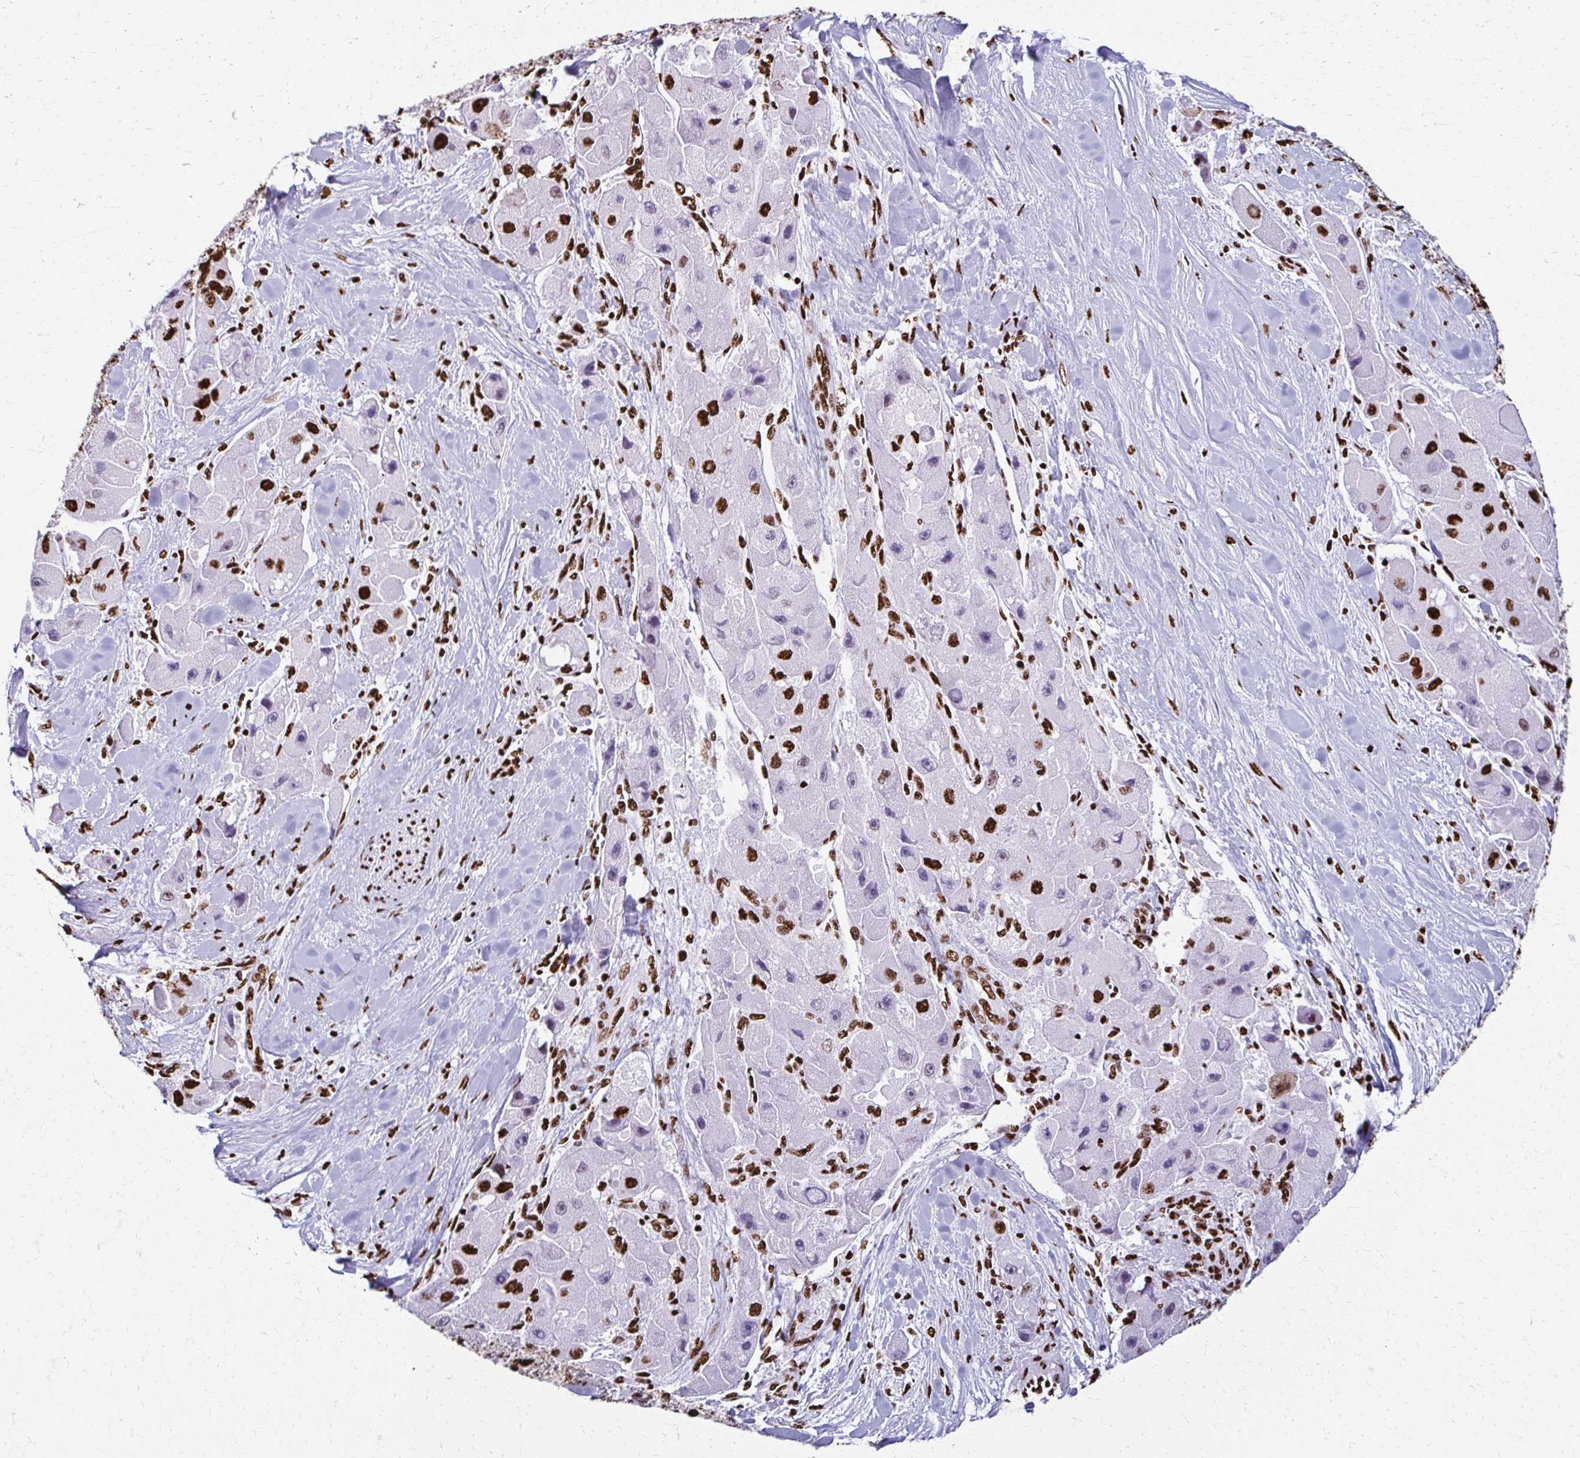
{"staining": {"intensity": "strong", "quantity": "<25%", "location": "nuclear"}, "tissue": "liver cancer", "cell_type": "Tumor cells", "image_type": "cancer", "snomed": [{"axis": "morphology", "description": "Carcinoma, Hepatocellular, NOS"}, {"axis": "topography", "description": "Liver"}], "caption": "A high-resolution histopathology image shows immunohistochemistry (IHC) staining of liver cancer, which exhibits strong nuclear positivity in approximately <25% of tumor cells.", "gene": "NONO", "patient": {"sex": "male", "age": 24}}